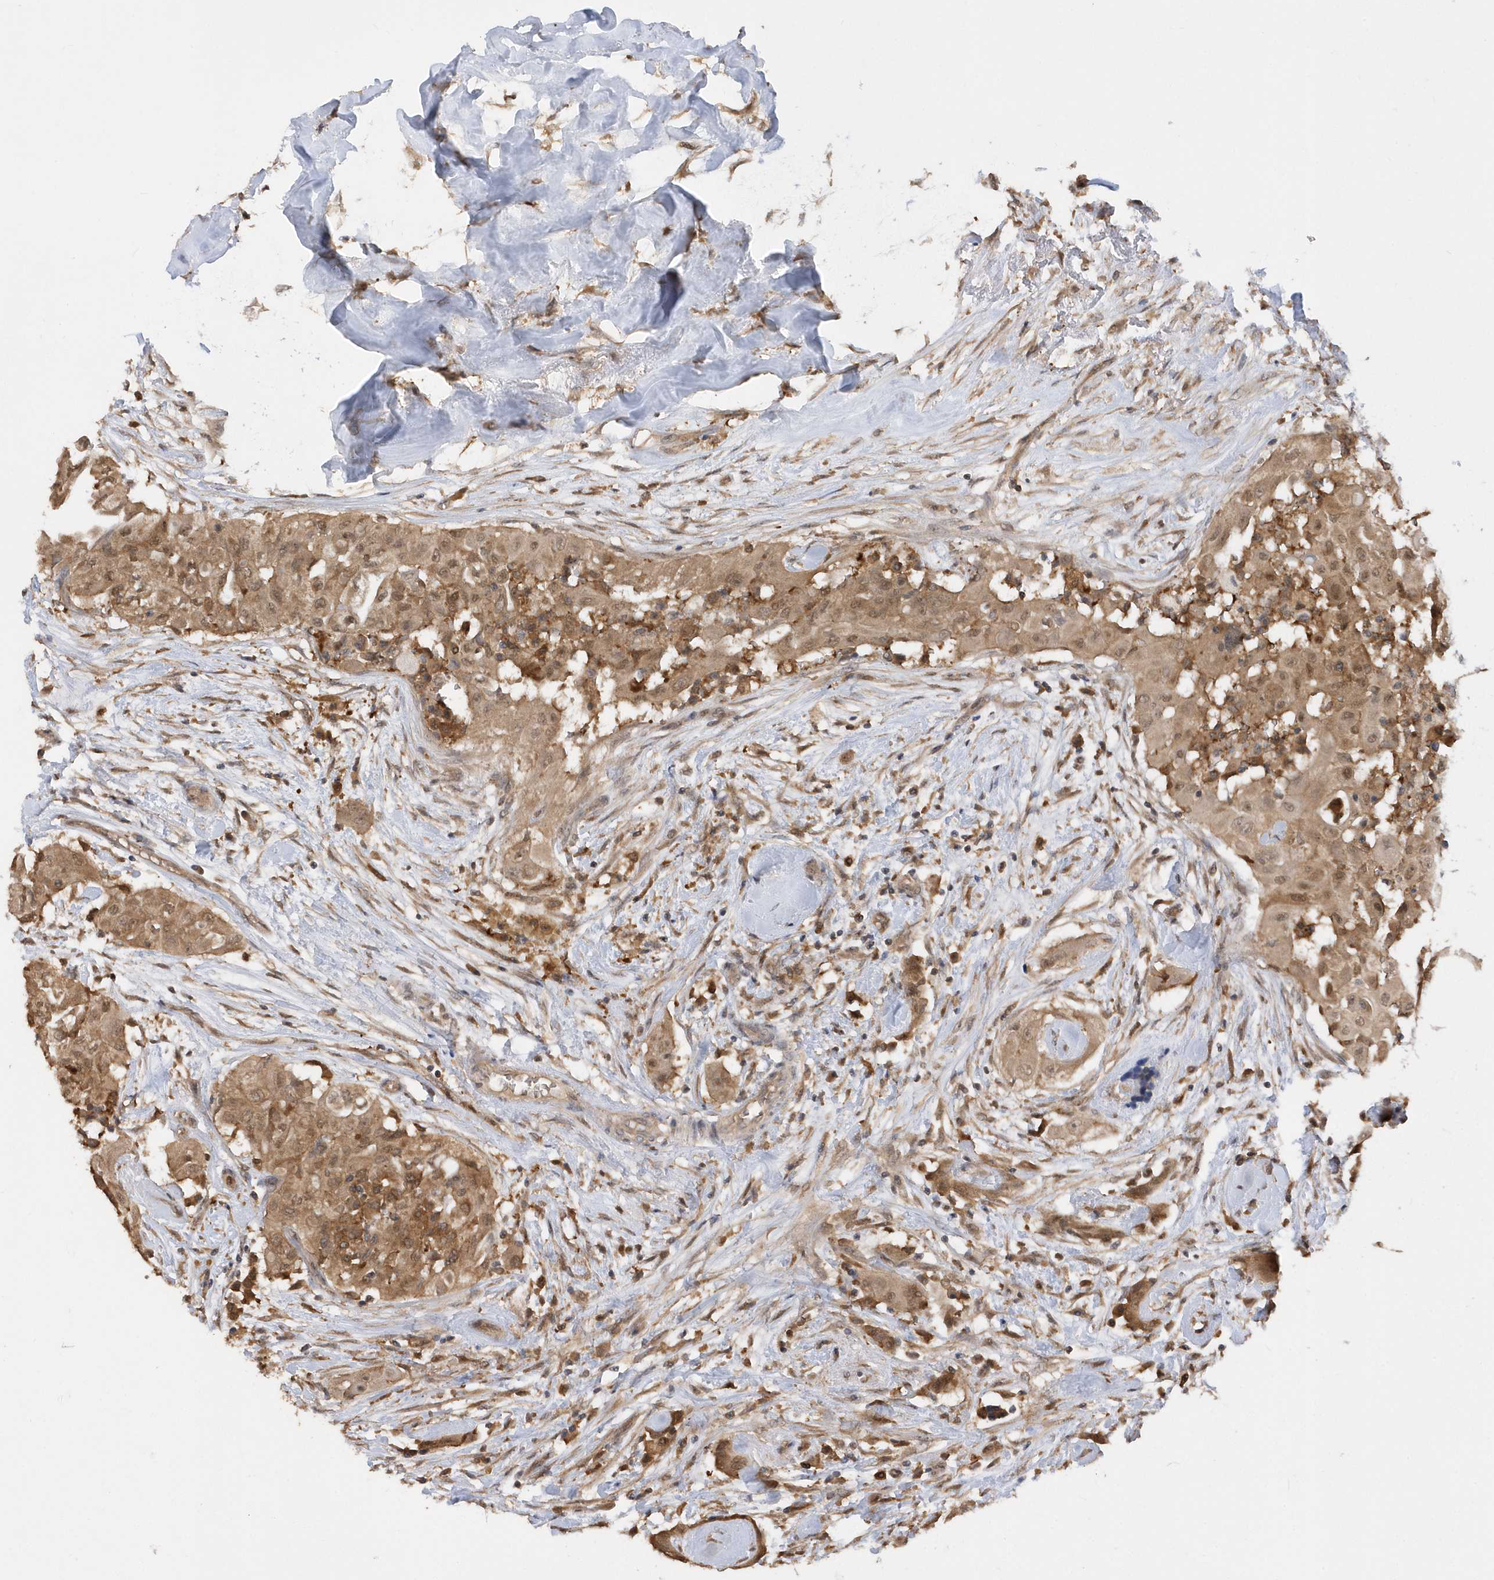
{"staining": {"intensity": "moderate", "quantity": ">75%", "location": "cytoplasmic/membranous,nuclear"}, "tissue": "thyroid cancer", "cell_type": "Tumor cells", "image_type": "cancer", "snomed": [{"axis": "morphology", "description": "Papillary adenocarcinoma, NOS"}, {"axis": "topography", "description": "Thyroid gland"}], "caption": "A histopathology image of papillary adenocarcinoma (thyroid) stained for a protein shows moderate cytoplasmic/membranous and nuclear brown staining in tumor cells.", "gene": "RPE", "patient": {"sex": "female", "age": 59}}